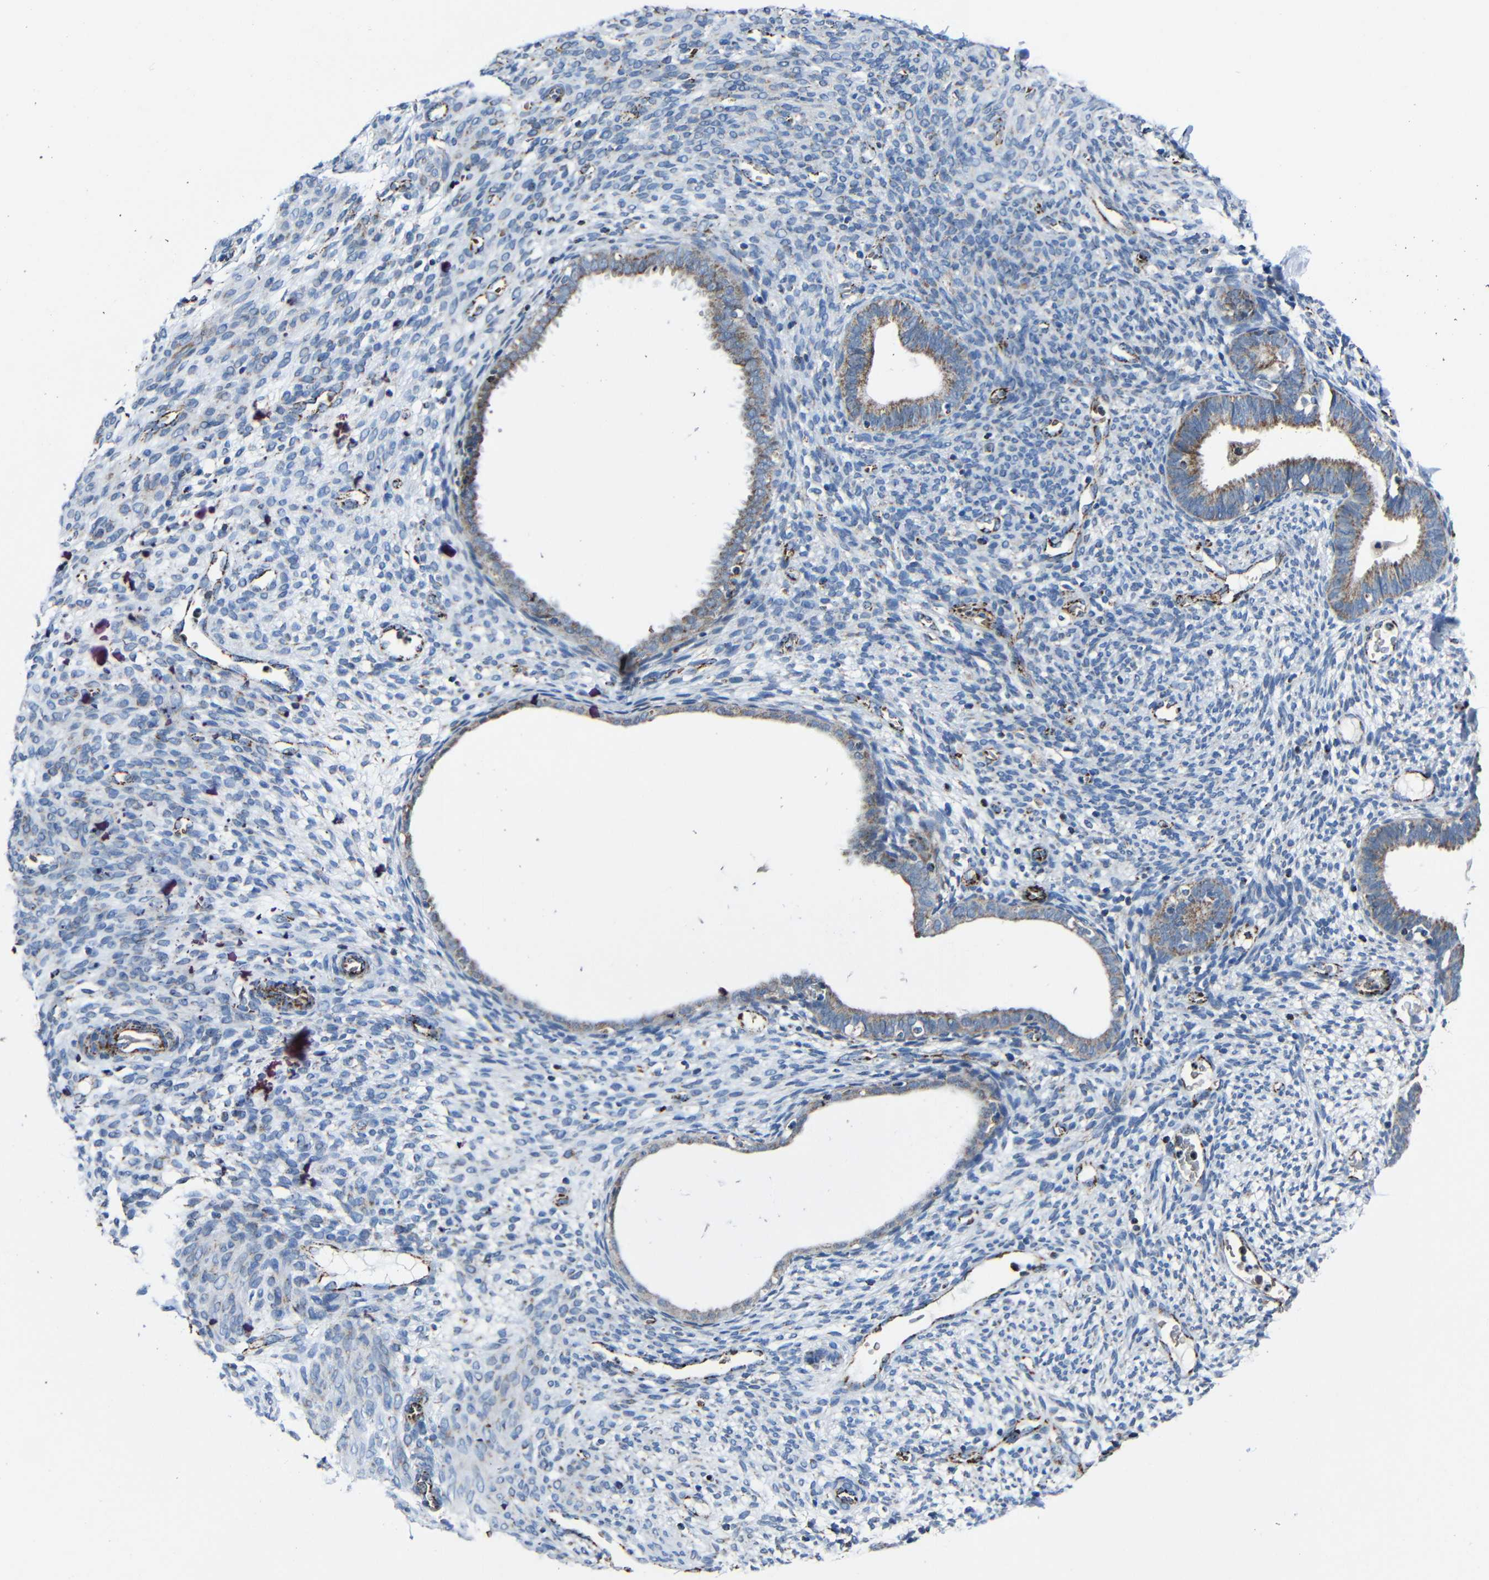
{"staining": {"intensity": "negative", "quantity": "none", "location": "none"}, "tissue": "endometrium", "cell_type": "Cells in endometrial stroma", "image_type": "normal", "snomed": [{"axis": "morphology", "description": "Normal tissue, NOS"}, {"axis": "morphology", "description": "Atrophy, NOS"}, {"axis": "topography", "description": "Uterus"}, {"axis": "topography", "description": "Endometrium"}], "caption": "Image shows no significant protein expression in cells in endometrial stroma of normal endometrium.", "gene": "CA5B", "patient": {"sex": "female", "age": 68}}